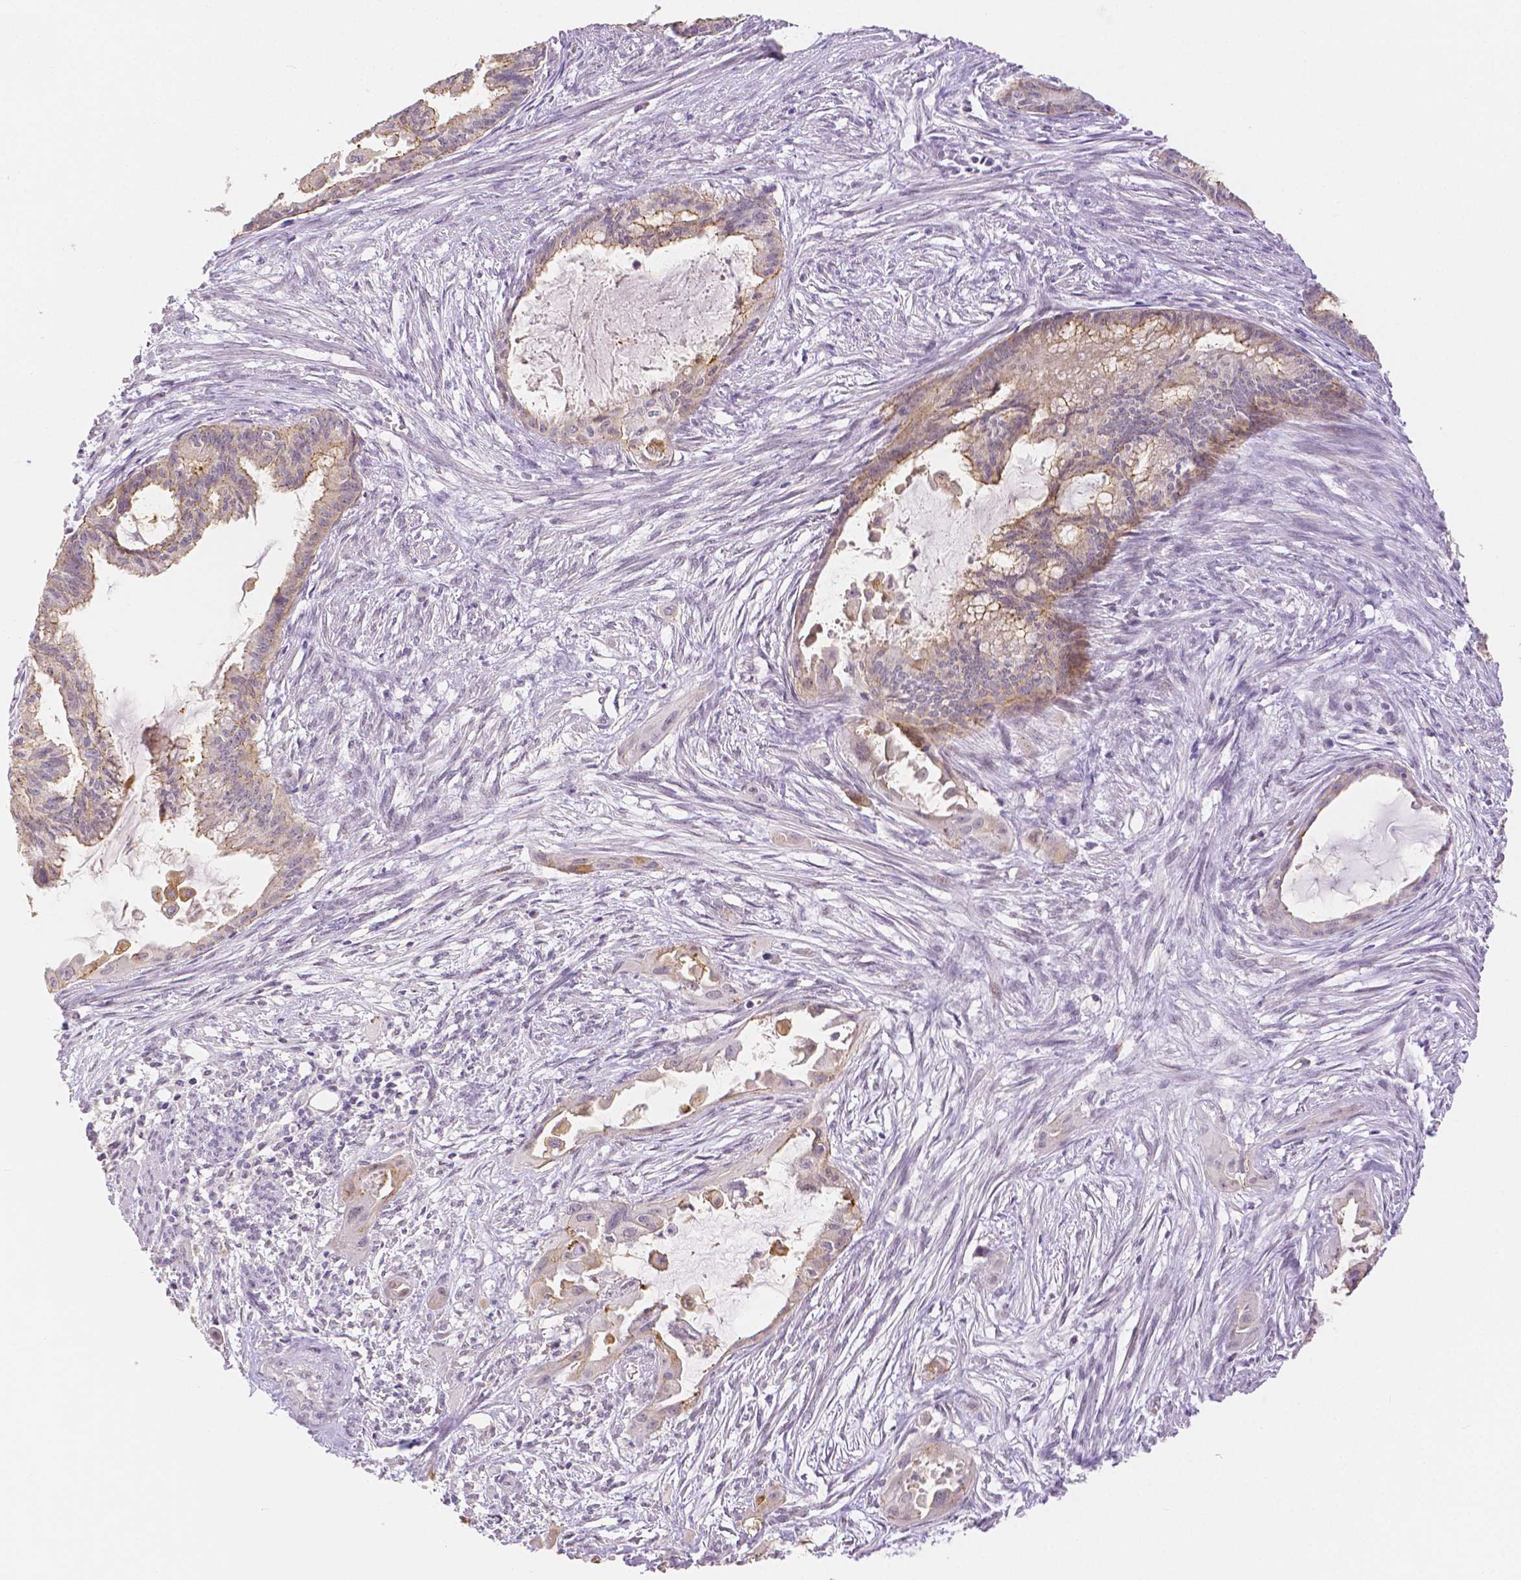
{"staining": {"intensity": "moderate", "quantity": "25%-75%", "location": "cytoplasmic/membranous"}, "tissue": "endometrial cancer", "cell_type": "Tumor cells", "image_type": "cancer", "snomed": [{"axis": "morphology", "description": "Adenocarcinoma, NOS"}, {"axis": "topography", "description": "Endometrium"}], "caption": "A histopathology image showing moderate cytoplasmic/membranous positivity in approximately 25%-75% of tumor cells in adenocarcinoma (endometrial), as visualized by brown immunohistochemical staining.", "gene": "OCLN", "patient": {"sex": "female", "age": 86}}